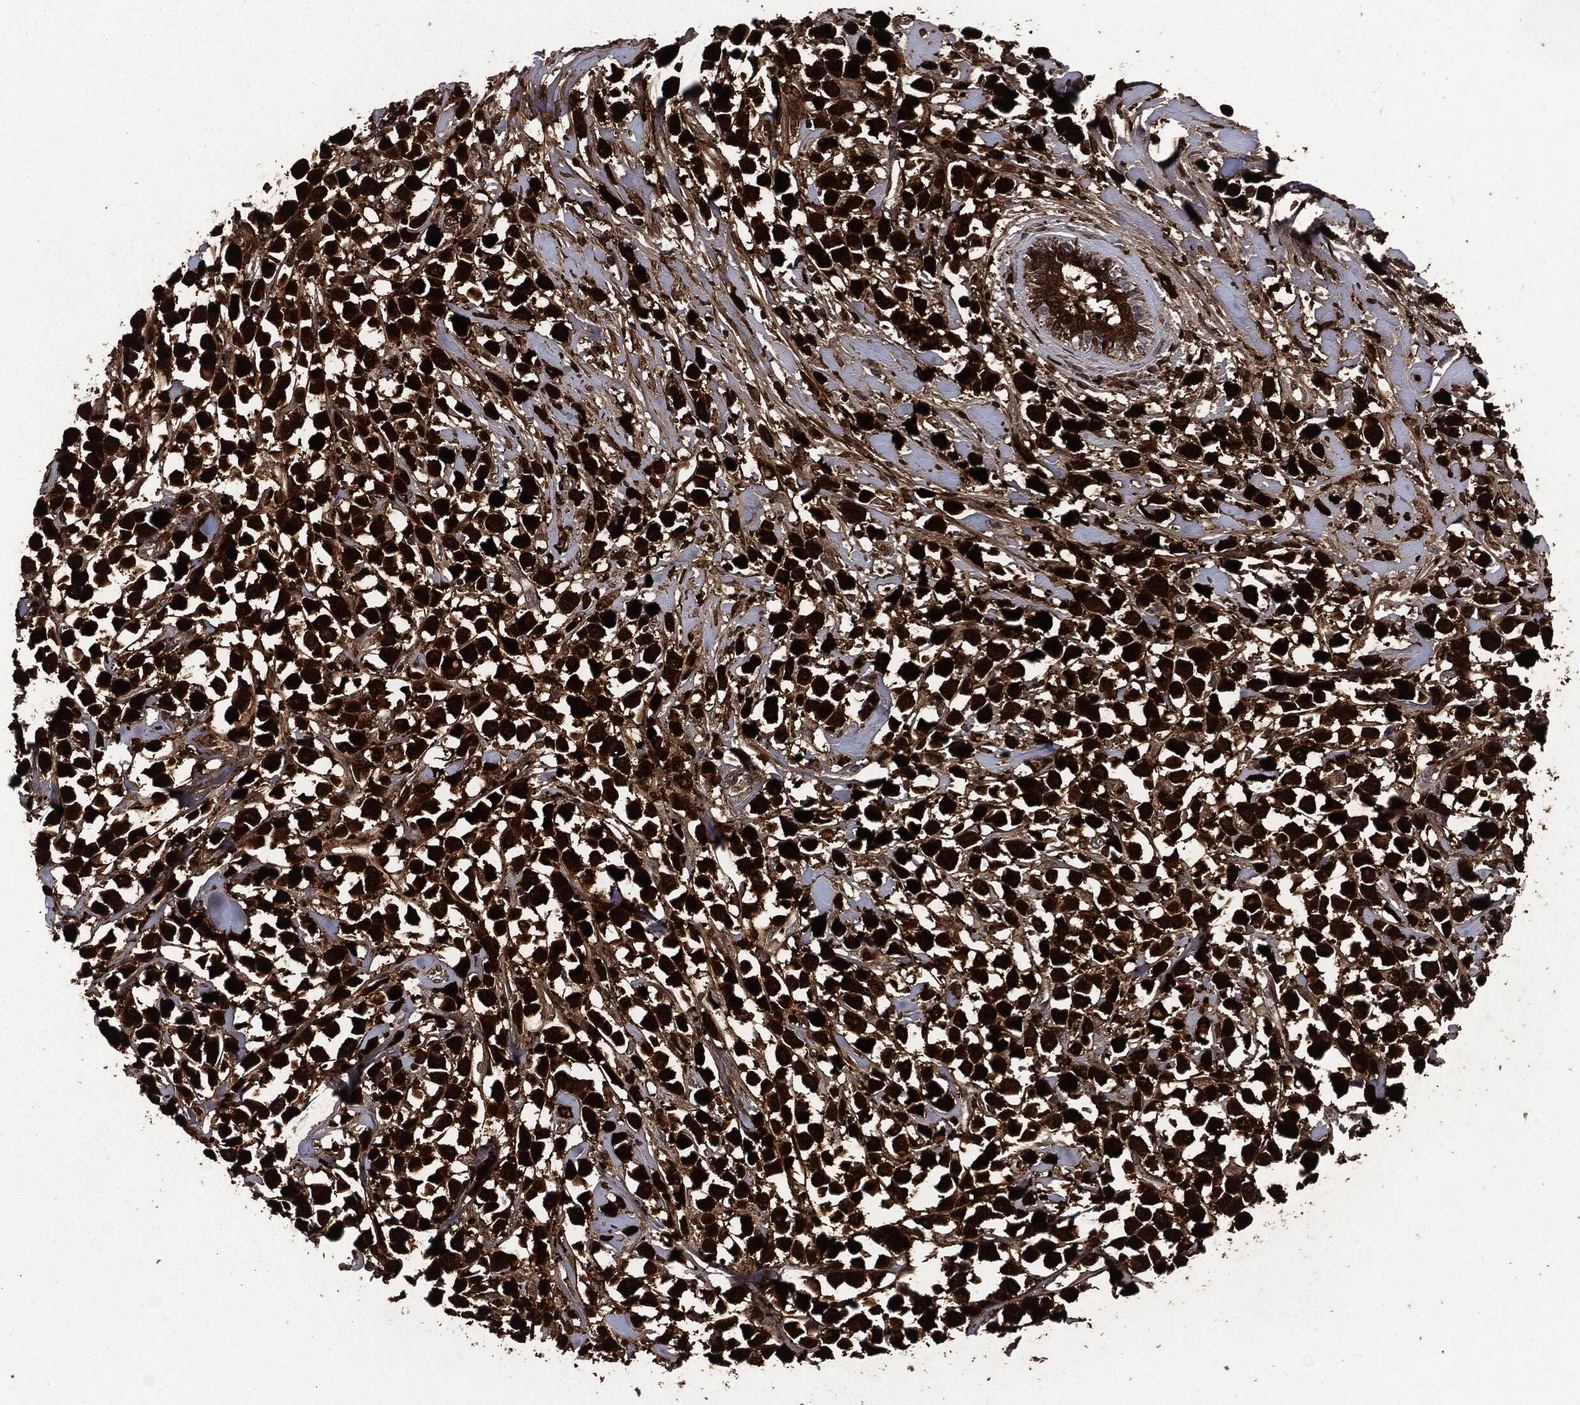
{"staining": {"intensity": "strong", "quantity": ">75%", "location": "cytoplasmic/membranous"}, "tissue": "breast cancer", "cell_type": "Tumor cells", "image_type": "cancer", "snomed": [{"axis": "morphology", "description": "Duct carcinoma"}, {"axis": "topography", "description": "Breast"}], "caption": "Tumor cells demonstrate high levels of strong cytoplasmic/membranous staining in about >75% of cells in human breast cancer. (DAB (3,3'-diaminobenzidine) IHC with brightfield microscopy, high magnification).", "gene": "CRABP2", "patient": {"sex": "female", "age": 61}}